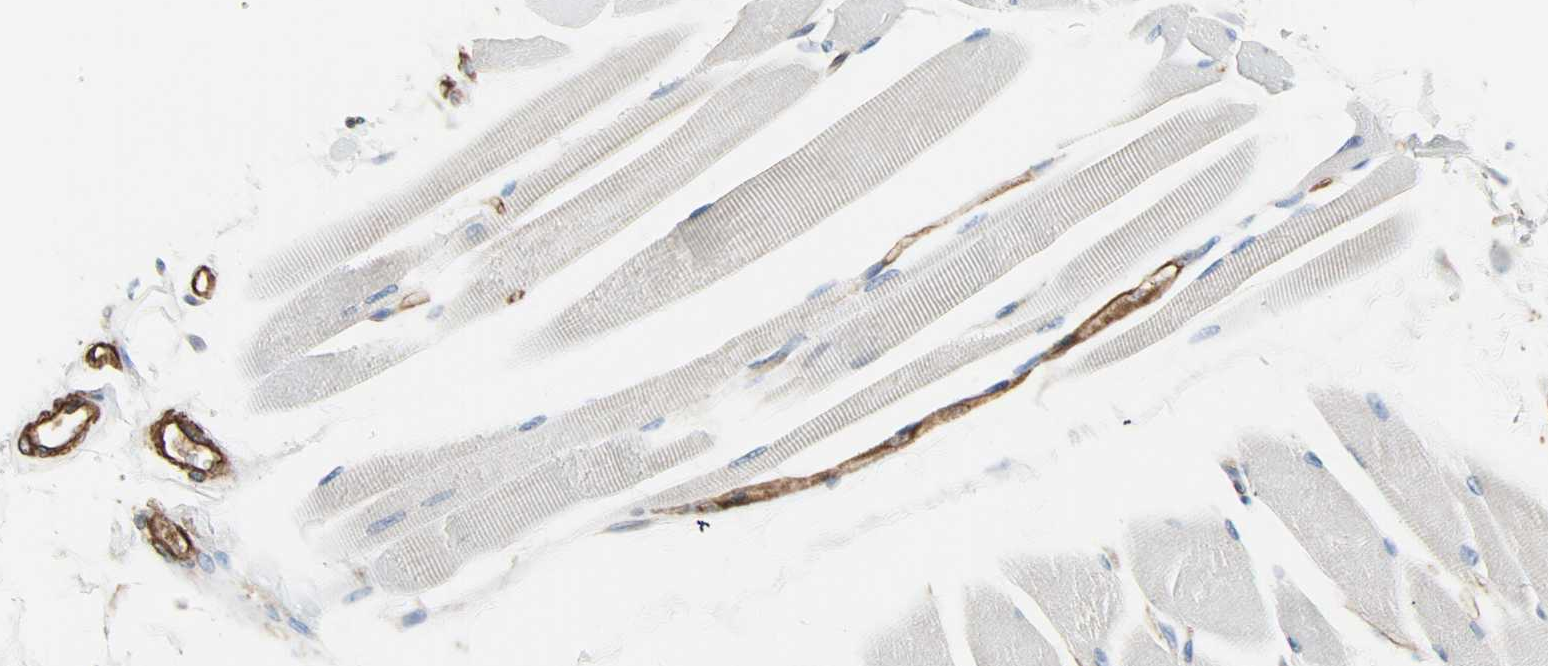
{"staining": {"intensity": "negative", "quantity": "none", "location": "none"}, "tissue": "skeletal muscle", "cell_type": "Myocytes", "image_type": "normal", "snomed": [{"axis": "morphology", "description": "Normal tissue, NOS"}, {"axis": "topography", "description": "Skeletal muscle"}, {"axis": "topography", "description": "Peripheral nerve tissue"}], "caption": "High magnification brightfield microscopy of unremarkable skeletal muscle stained with DAB (brown) and counterstained with hematoxylin (blue): myocytes show no significant expression.", "gene": "GALNT10", "patient": {"sex": "female", "age": 84}}